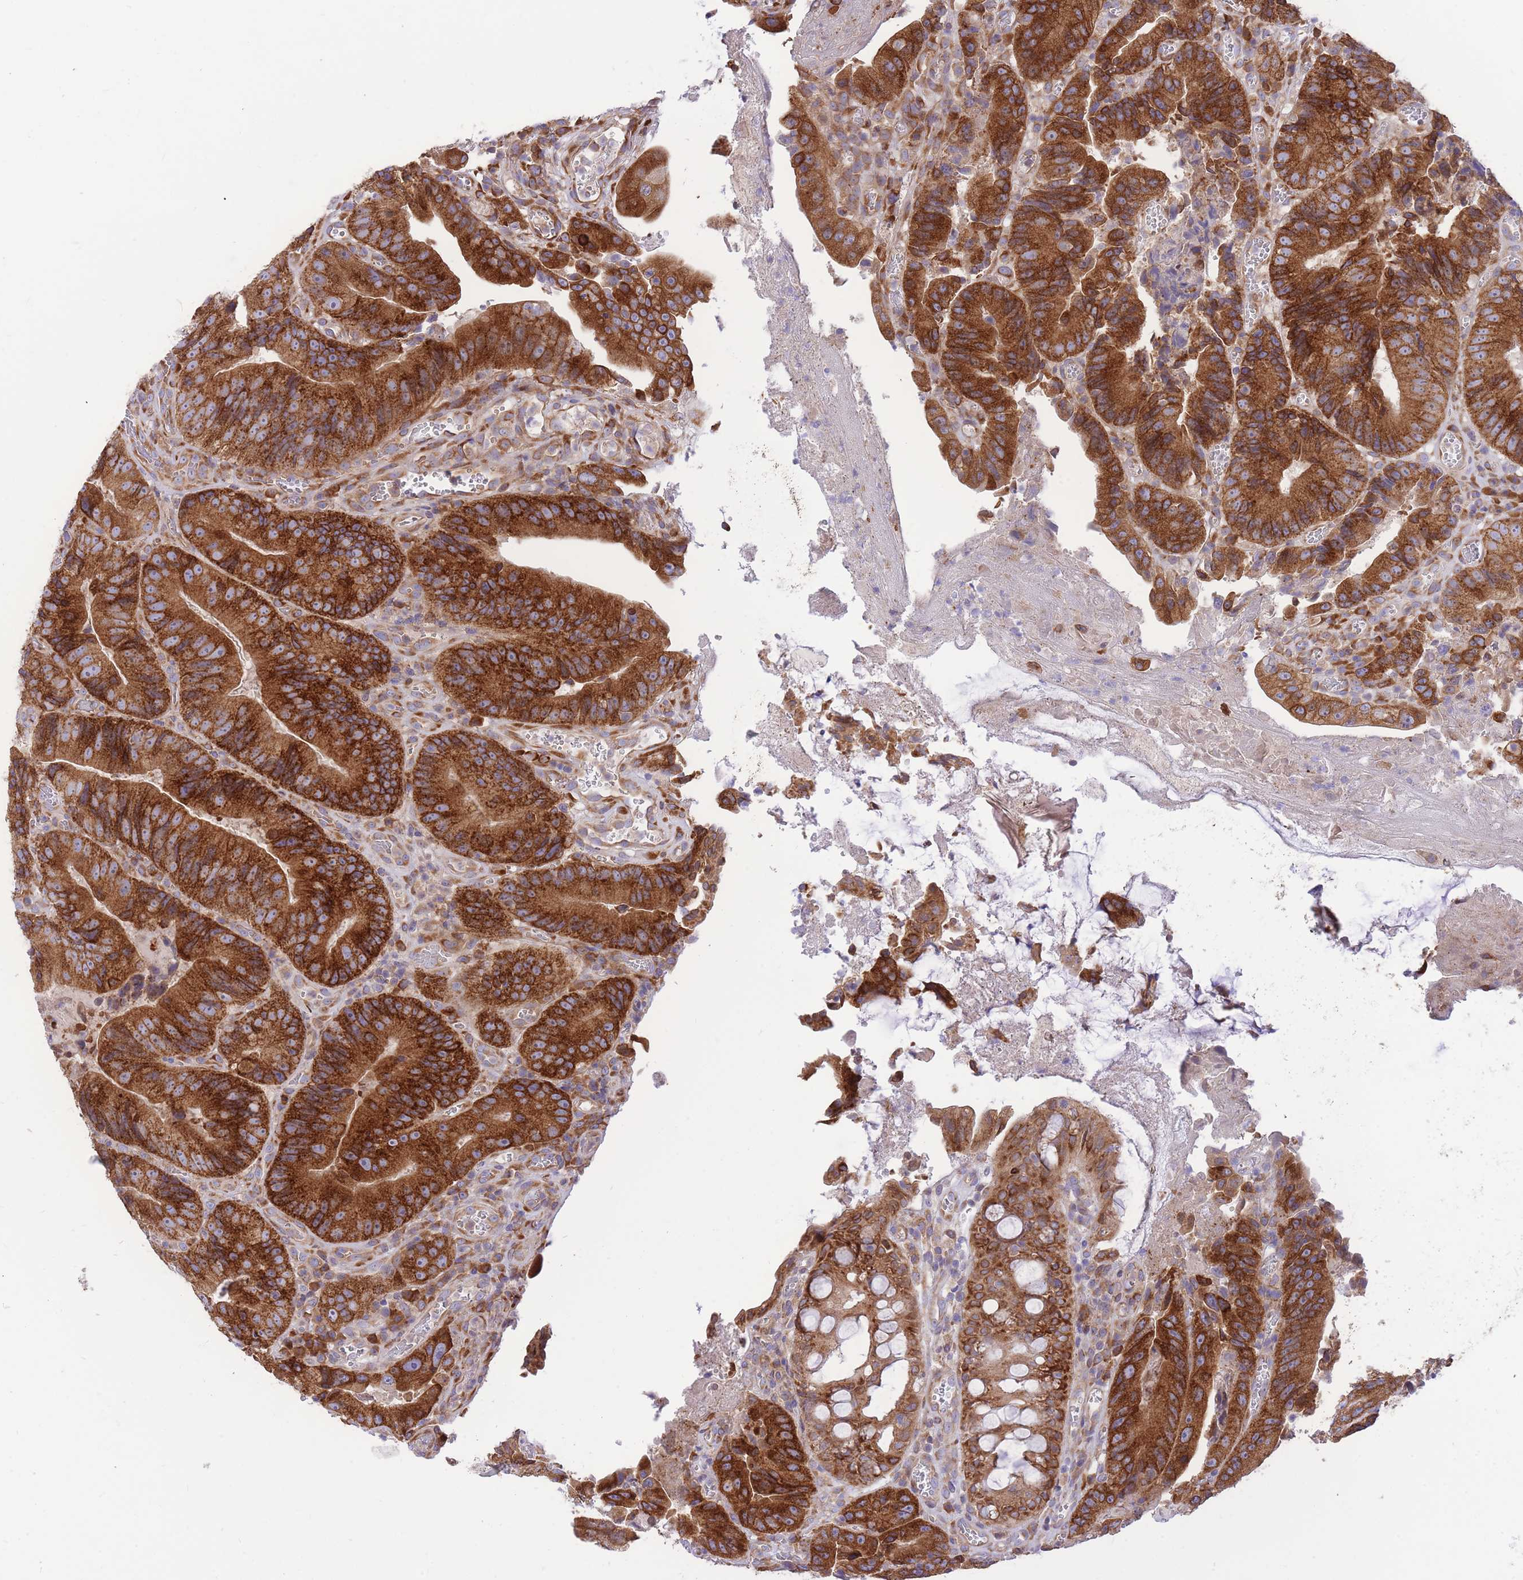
{"staining": {"intensity": "strong", "quantity": ">75%", "location": "cytoplasmic/membranous"}, "tissue": "colorectal cancer", "cell_type": "Tumor cells", "image_type": "cancer", "snomed": [{"axis": "morphology", "description": "Adenocarcinoma, NOS"}, {"axis": "topography", "description": "Colon"}], "caption": "Immunohistochemical staining of human colorectal cancer (adenocarcinoma) exhibits high levels of strong cytoplasmic/membranous expression in about >75% of tumor cells. (IHC, brightfield microscopy, high magnification).", "gene": "GBP7", "patient": {"sex": "female", "age": 86}}